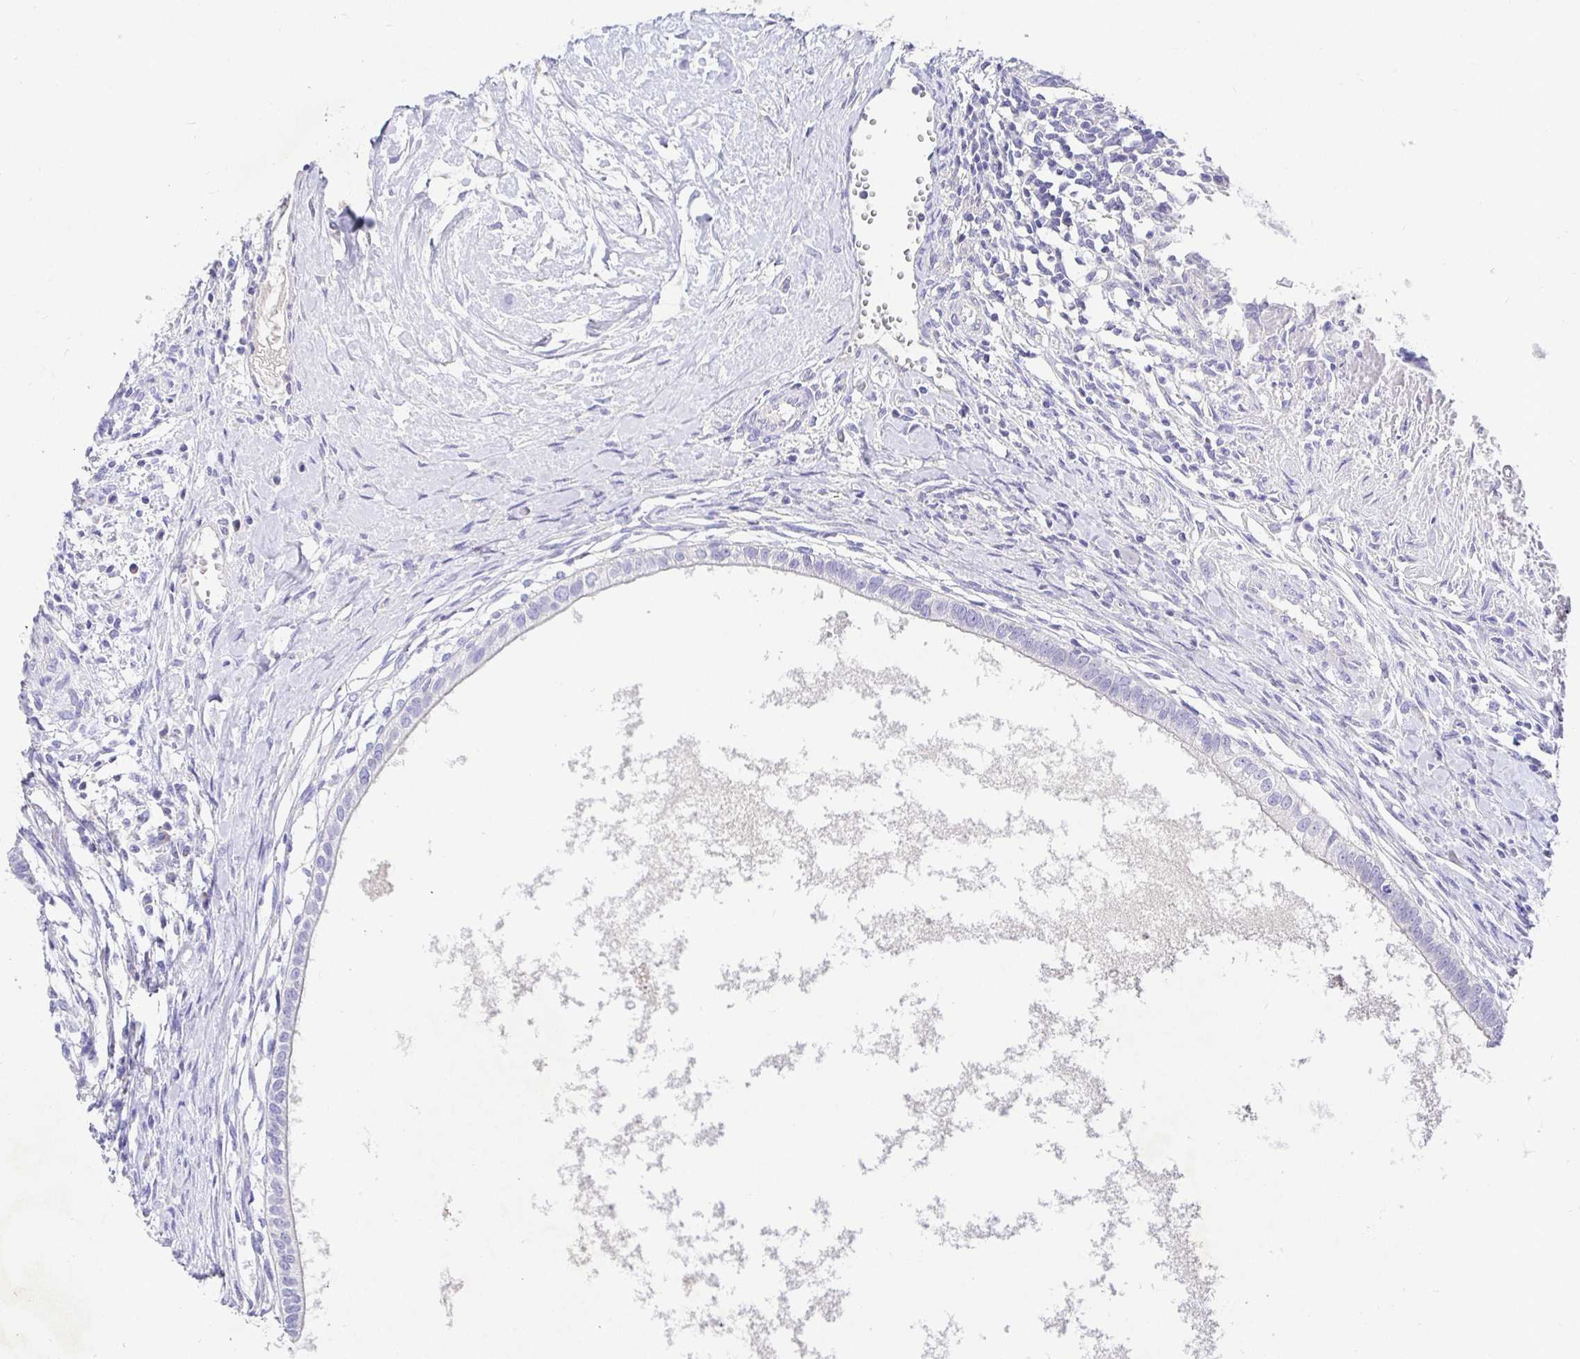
{"staining": {"intensity": "negative", "quantity": "none", "location": "none"}, "tissue": "testis cancer", "cell_type": "Tumor cells", "image_type": "cancer", "snomed": [{"axis": "morphology", "description": "Carcinoma, Embryonal, NOS"}, {"axis": "topography", "description": "Testis"}], "caption": "IHC histopathology image of neoplastic tissue: embryonal carcinoma (testis) stained with DAB shows no significant protein positivity in tumor cells.", "gene": "TPTE", "patient": {"sex": "male", "age": 37}}